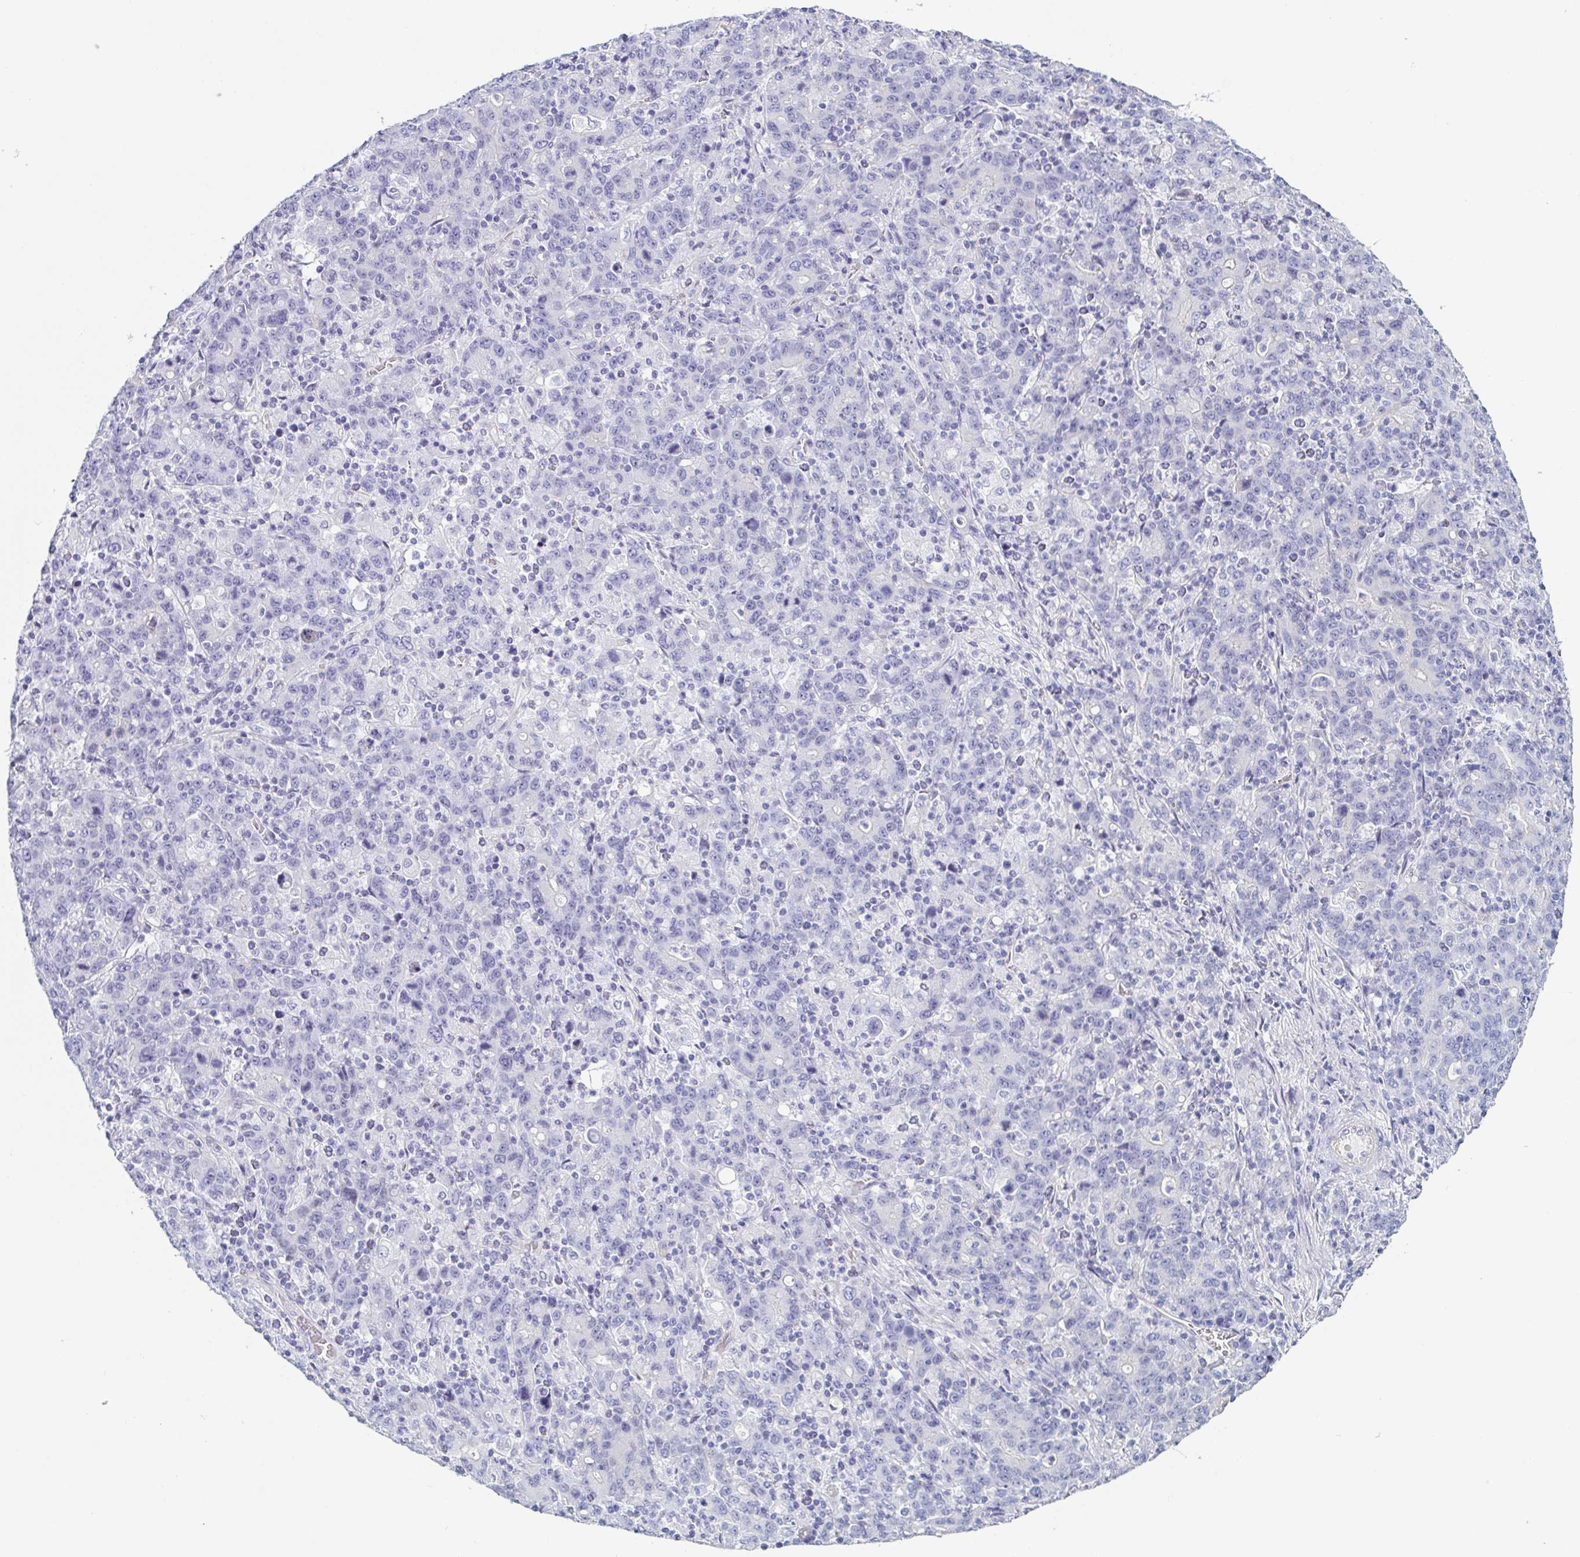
{"staining": {"intensity": "negative", "quantity": "none", "location": "none"}, "tissue": "stomach cancer", "cell_type": "Tumor cells", "image_type": "cancer", "snomed": [{"axis": "morphology", "description": "Adenocarcinoma, NOS"}, {"axis": "topography", "description": "Stomach, upper"}], "caption": "Immunohistochemistry micrograph of stomach cancer (adenocarcinoma) stained for a protein (brown), which demonstrates no staining in tumor cells.", "gene": "PRR4", "patient": {"sex": "male", "age": 69}}